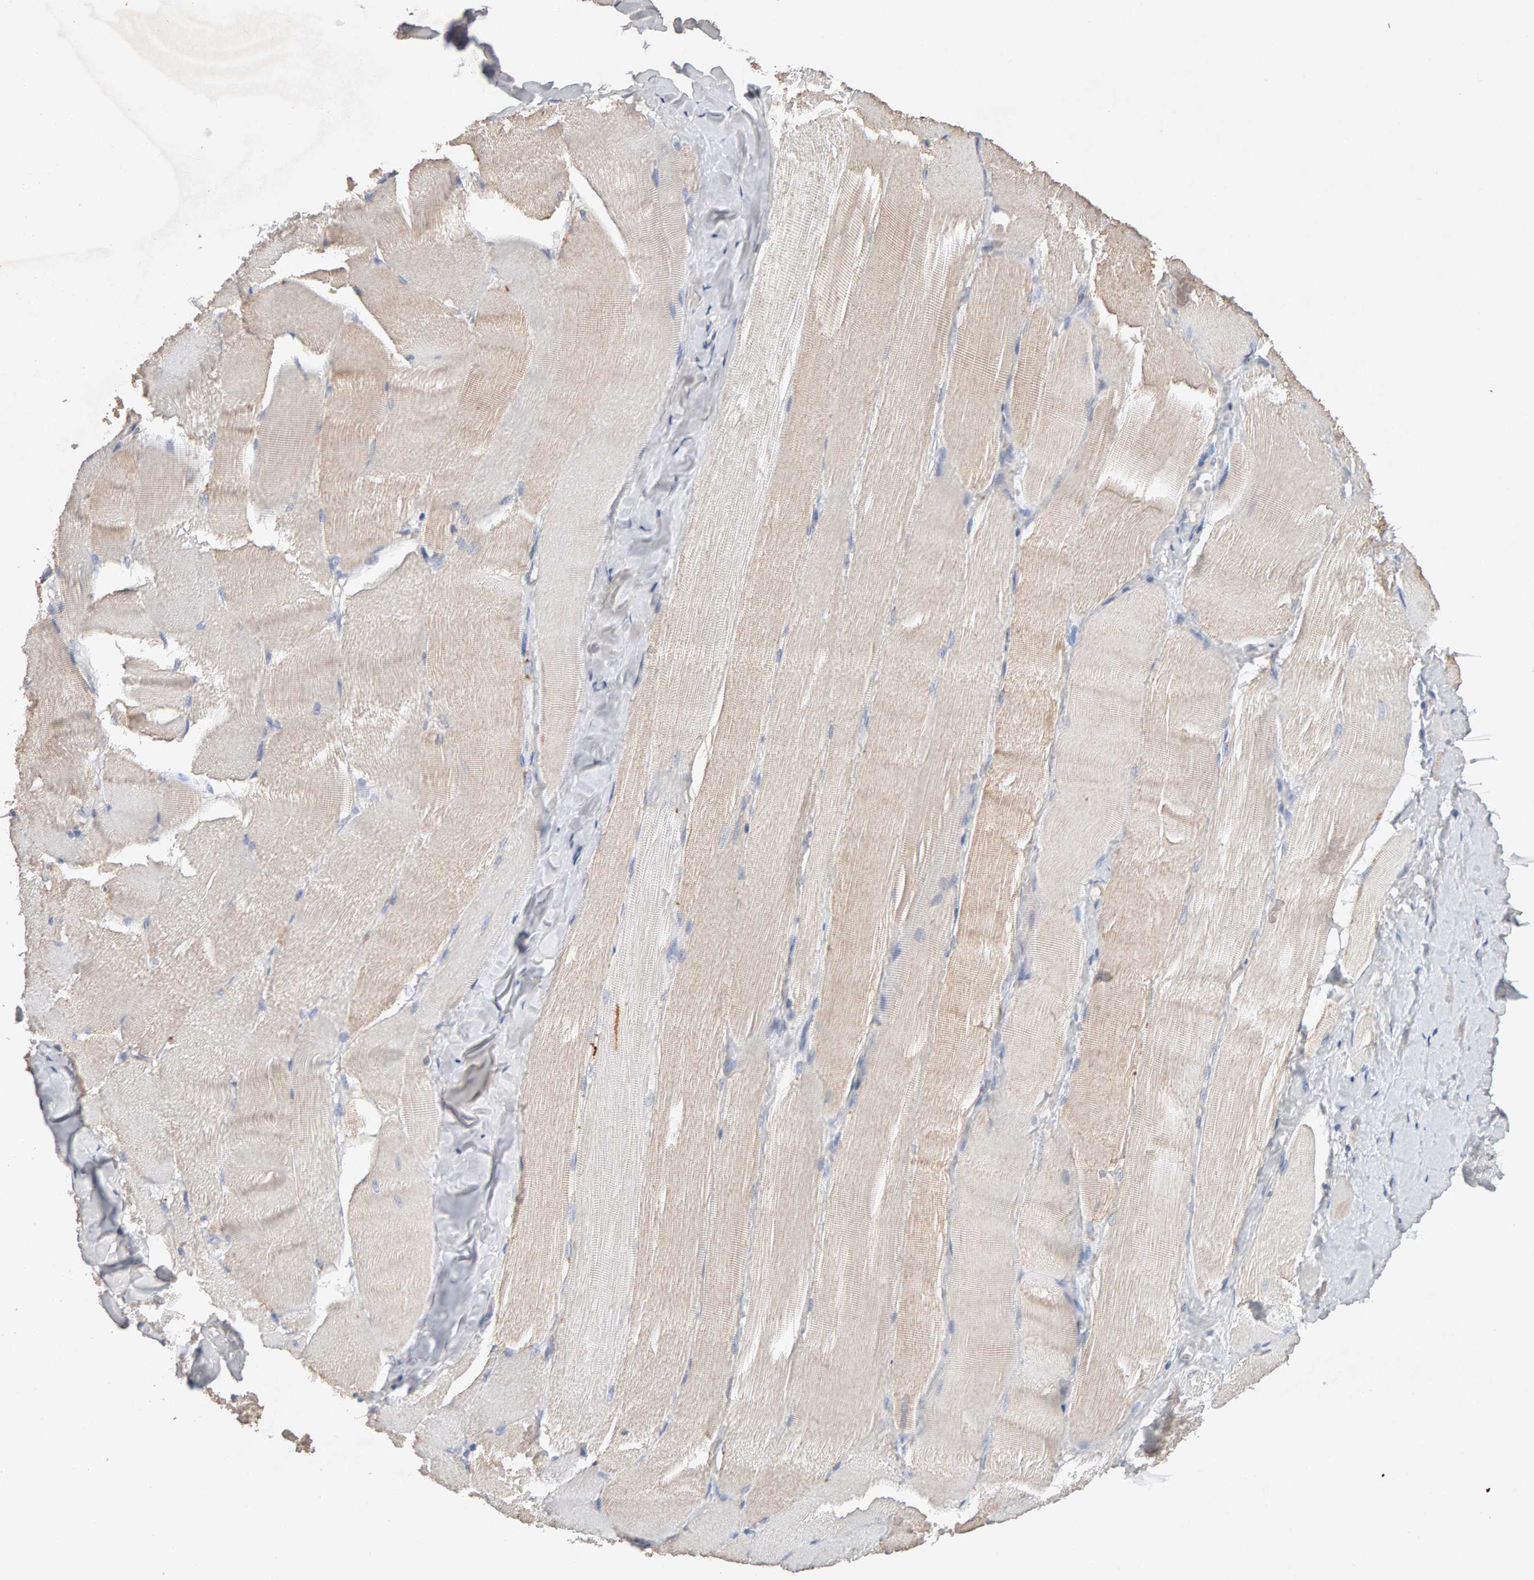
{"staining": {"intensity": "weak", "quantity": "<25%", "location": "cytoplasmic/membranous"}, "tissue": "skeletal muscle", "cell_type": "Myocytes", "image_type": "normal", "snomed": [{"axis": "morphology", "description": "Normal tissue, NOS"}, {"axis": "morphology", "description": "Squamous cell carcinoma, NOS"}, {"axis": "topography", "description": "Skeletal muscle"}], "caption": "Image shows no protein positivity in myocytes of unremarkable skeletal muscle. (DAB (3,3'-diaminobenzidine) IHC, high magnification).", "gene": "PTPRM", "patient": {"sex": "male", "age": 51}}